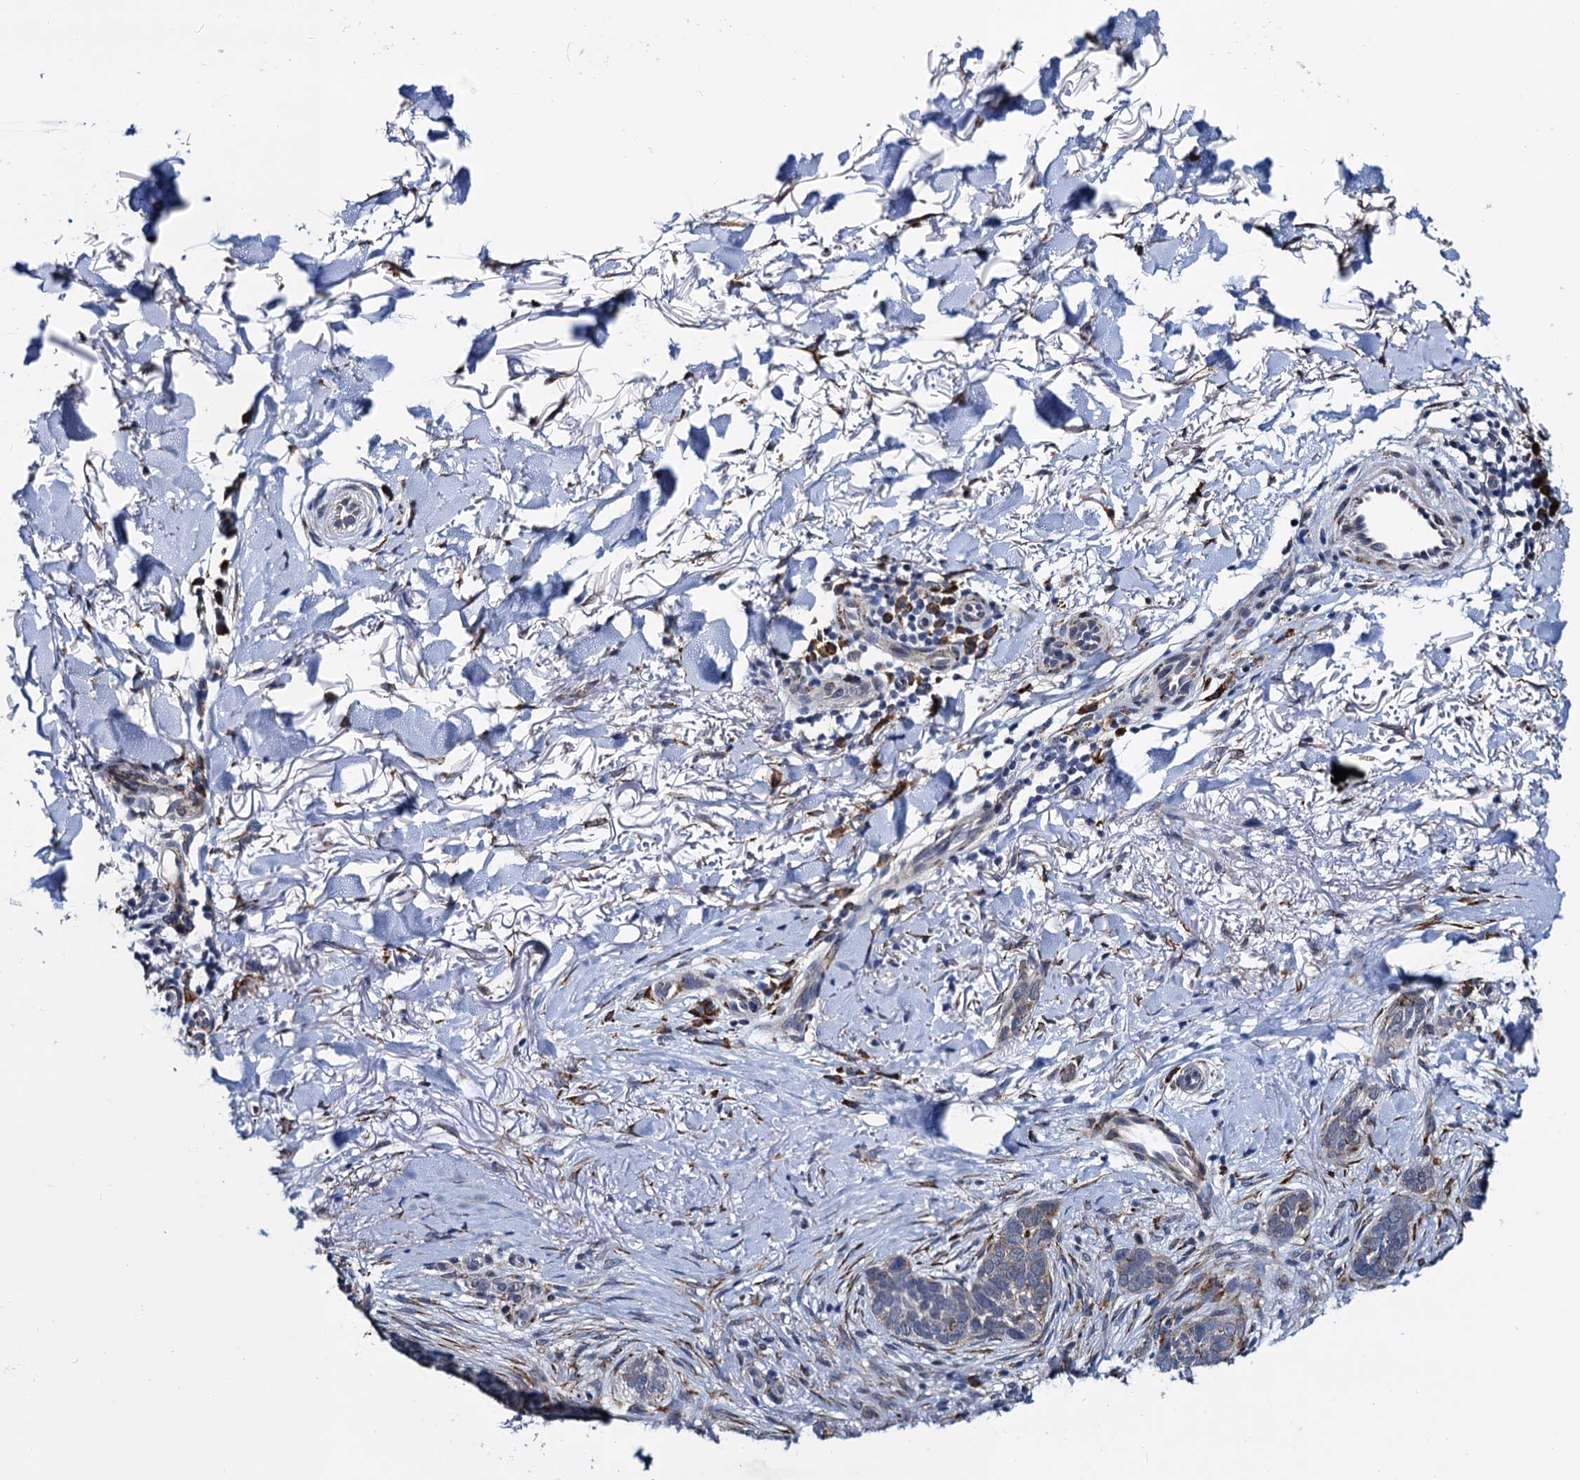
{"staining": {"intensity": "weak", "quantity": "<25%", "location": "cytoplasmic/membranous"}, "tissue": "skin cancer", "cell_type": "Tumor cells", "image_type": "cancer", "snomed": [{"axis": "morphology", "description": "Normal tissue, NOS"}, {"axis": "morphology", "description": "Basal cell carcinoma"}, {"axis": "topography", "description": "Skin"}], "caption": "Photomicrograph shows no significant protein staining in tumor cells of skin cancer.", "gene": "SLC7A10", "patient": {"sex": "female", "age": 67}}